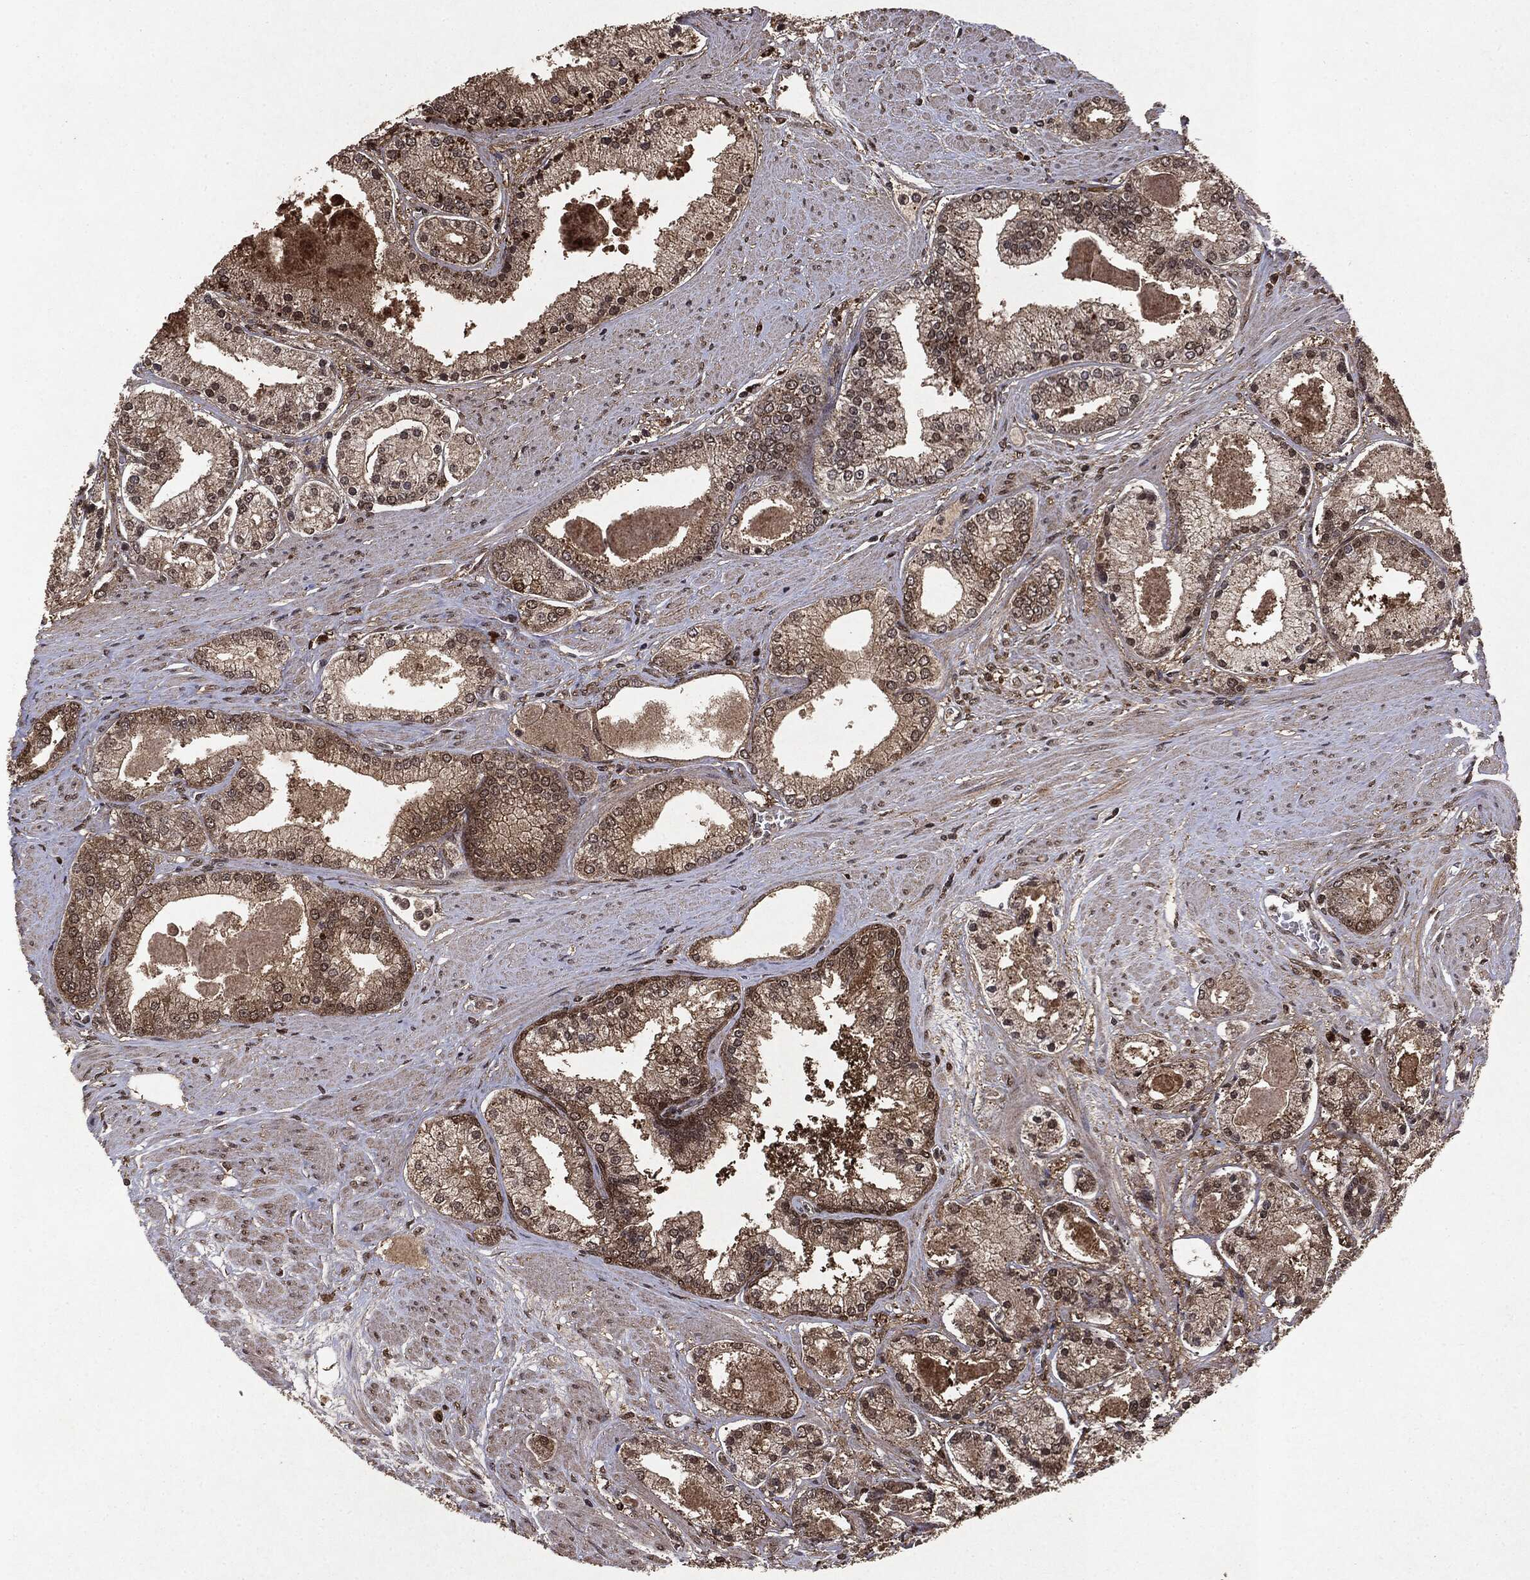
{"staining": {"intensity": "weak", "quantity": "25%-75%", "location": "cytoplasmic/membranous,nuclear"}, "tissue": "prostate cancer", "cell_type": "Tumor cells", "image_type": "cancer", "snomed": [{"axis": "morphology", "description": "Adenocarcinoma, High grade"}, {"axis": "topography", "description": "Prostate"}], "caption": "Adenocarcinoma (high-grade) (prostate) stained for a protein (brown) displays weak cytoplasmic/membranous and nuclear positive expression in about 25%-75% of tumor cells.", "gene": "PEBP1", "patient": {"sex": "male", "age": 67}}